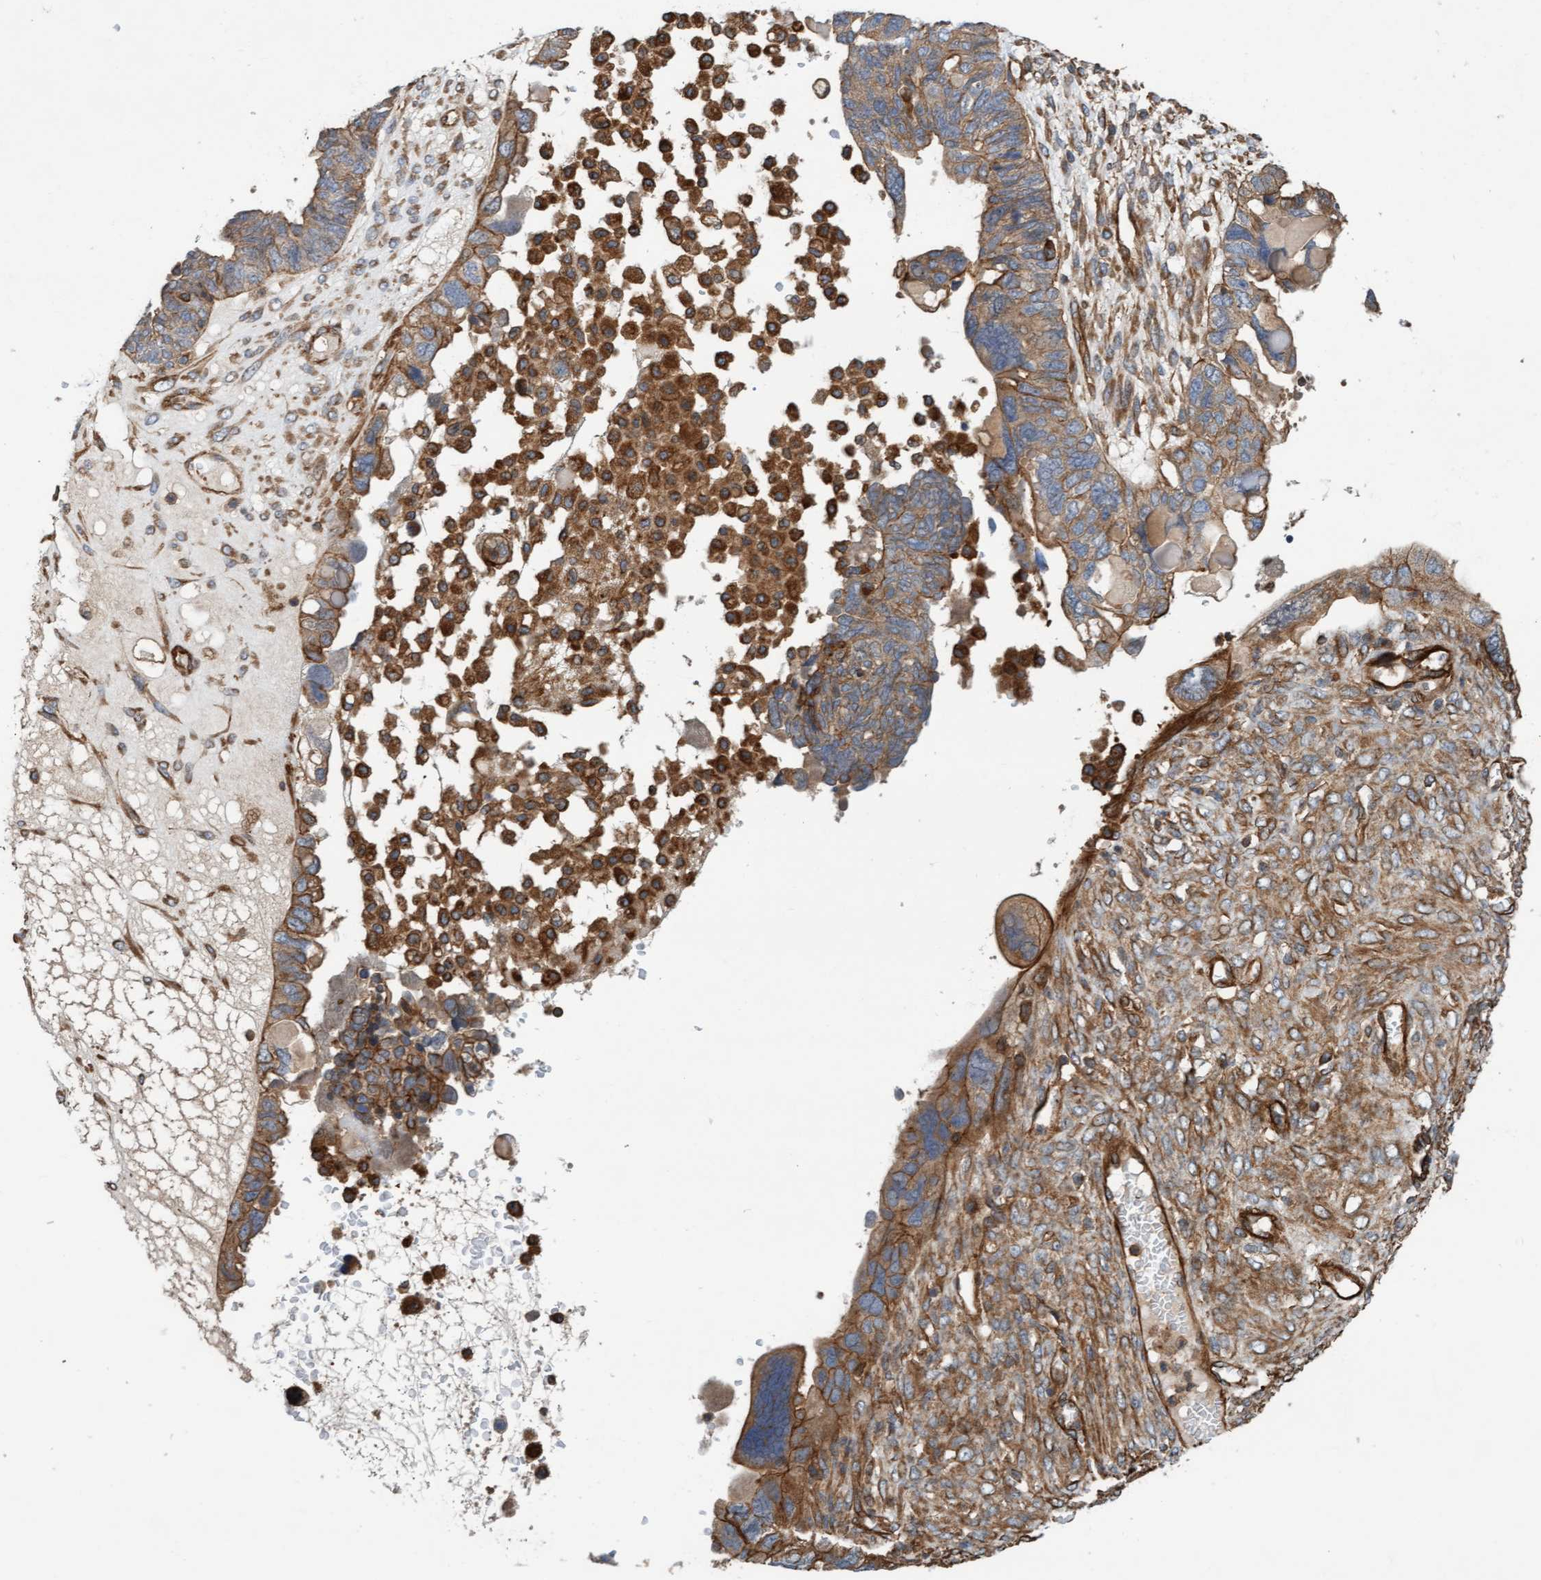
{"staining": {"intensity": "moderate", "quantity": ">75%", "location": "cytoplasmic/membranous"}, "tissue": "ovarian cancer", "cell_type": "Tumor cells", "image_type": "cancer", "snomed": [{"axis": "morphology", "description": "Cystadenocarcinoma, serous, NOS"}, {"axis": "topography", "description": "Ovary"}], "caption": "Immunohistochemical staining of human ovarian cancer (serous cystadenocarcinoma) exhibits medium levels of moderate cytoplasmic/membranous protein staining in approximately >75% of tumor cells. (DAB (3,3'-diaminobenzidine) IHC with brightfield microscopy, high magnification).", "gene": "STXBP4", "patient": {"sex": "female", "age": 79}}